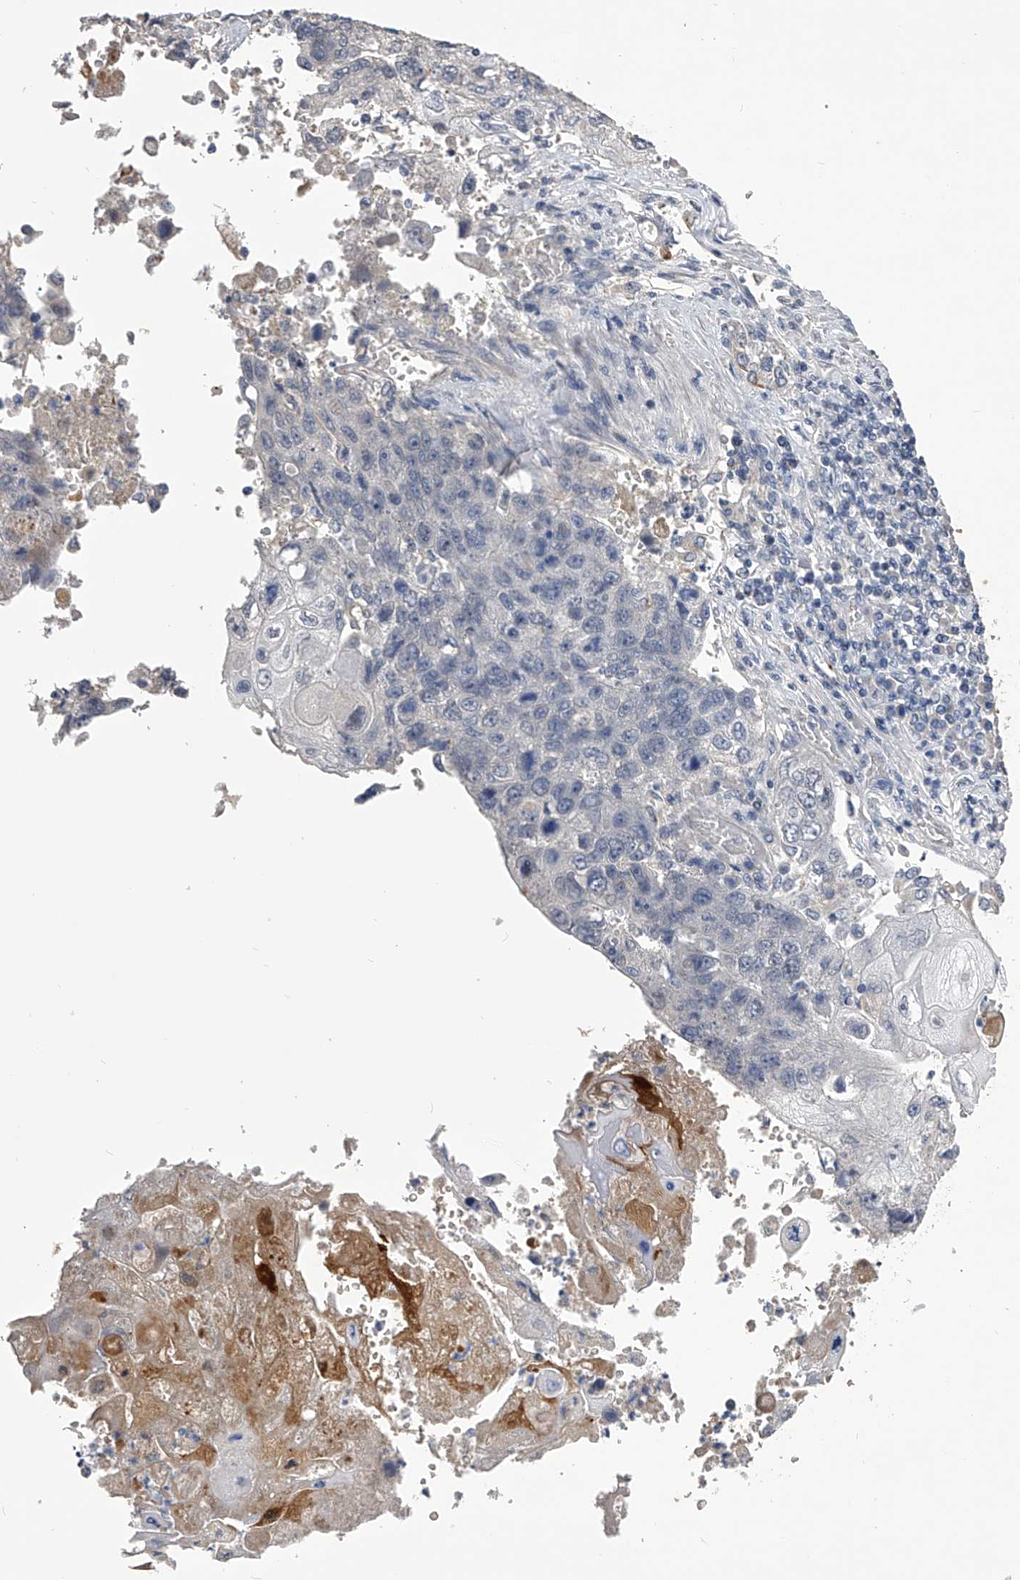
{"staining": {"intensity": "negative", "quantity": "none", "location": "none"}, "tissue": "lung cancer", "cell_type": "Tumor cells", "image_type": "cancer", "snomed": [{"axis": "morphology", "description": "Squamous cell carcinoma, NOS"}, {"axis": "topography", "description": "Lung"}], "caption": "A photomicrograph of human lung cancer (squamous cell carcinoma) is negative for staining in tumor cells.", "gene": "MDN1", "patient": {"sex": "male", "age": 61}}